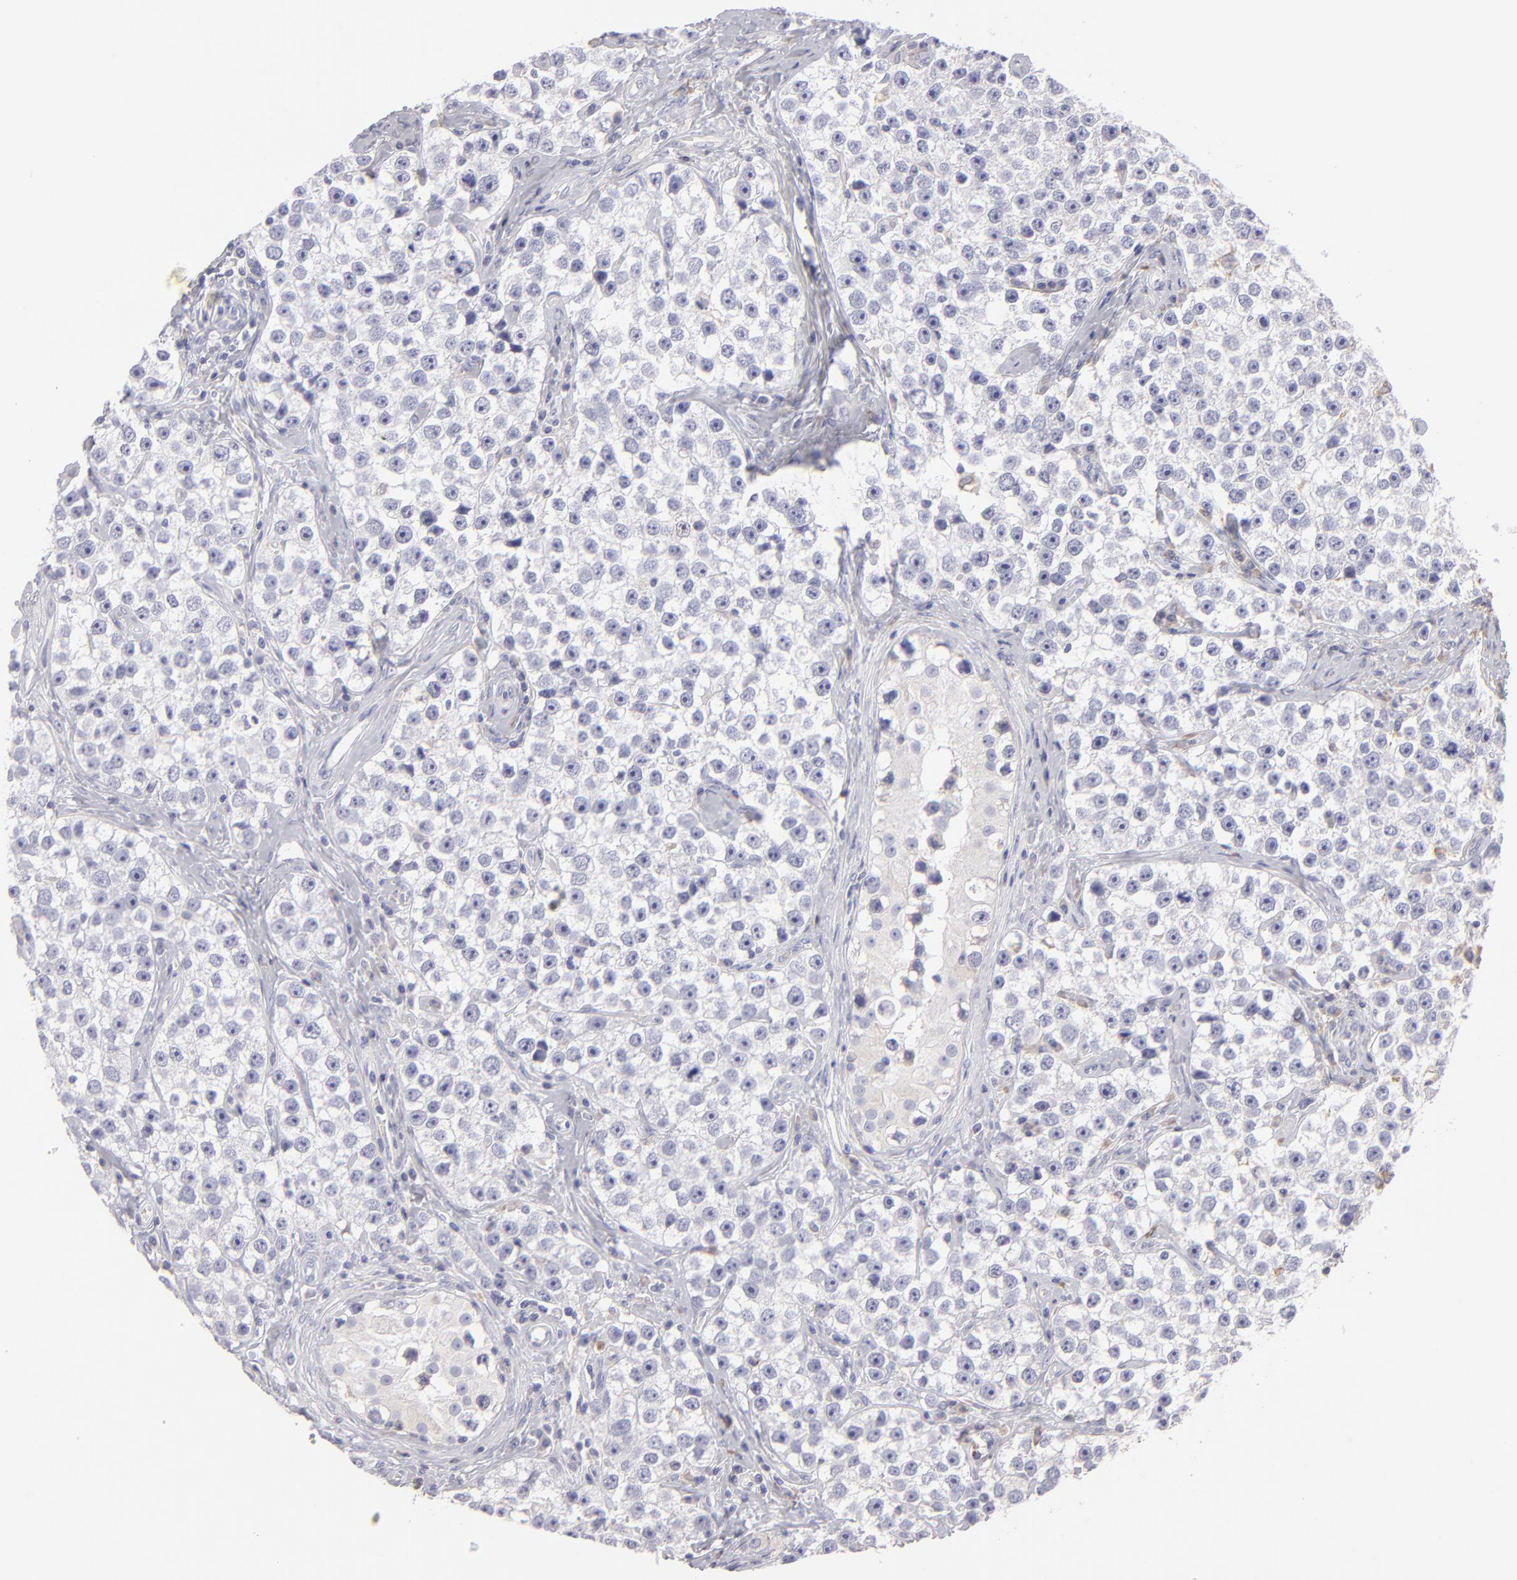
{"staining": {"intensity": "negative", "quantity": "none", "location": "none"}, "tissue": "testis cancer", "cell_type": "Tumor cells", "image_type": "cancer", "snomed": [{"axis": "morphology", "description": "Seminoma, NOS"}, {"axis": "topography", "description": "Testis"}], "caption": "There is no significant positivity in tumor cells of testis seminoma. (Brightfield microscopy of DAB (3,3'-diaminobenzidine) immunohistochemistry at high magnification).", "gene": "CALR", "patient": {"sex": "male", "age": 32}}